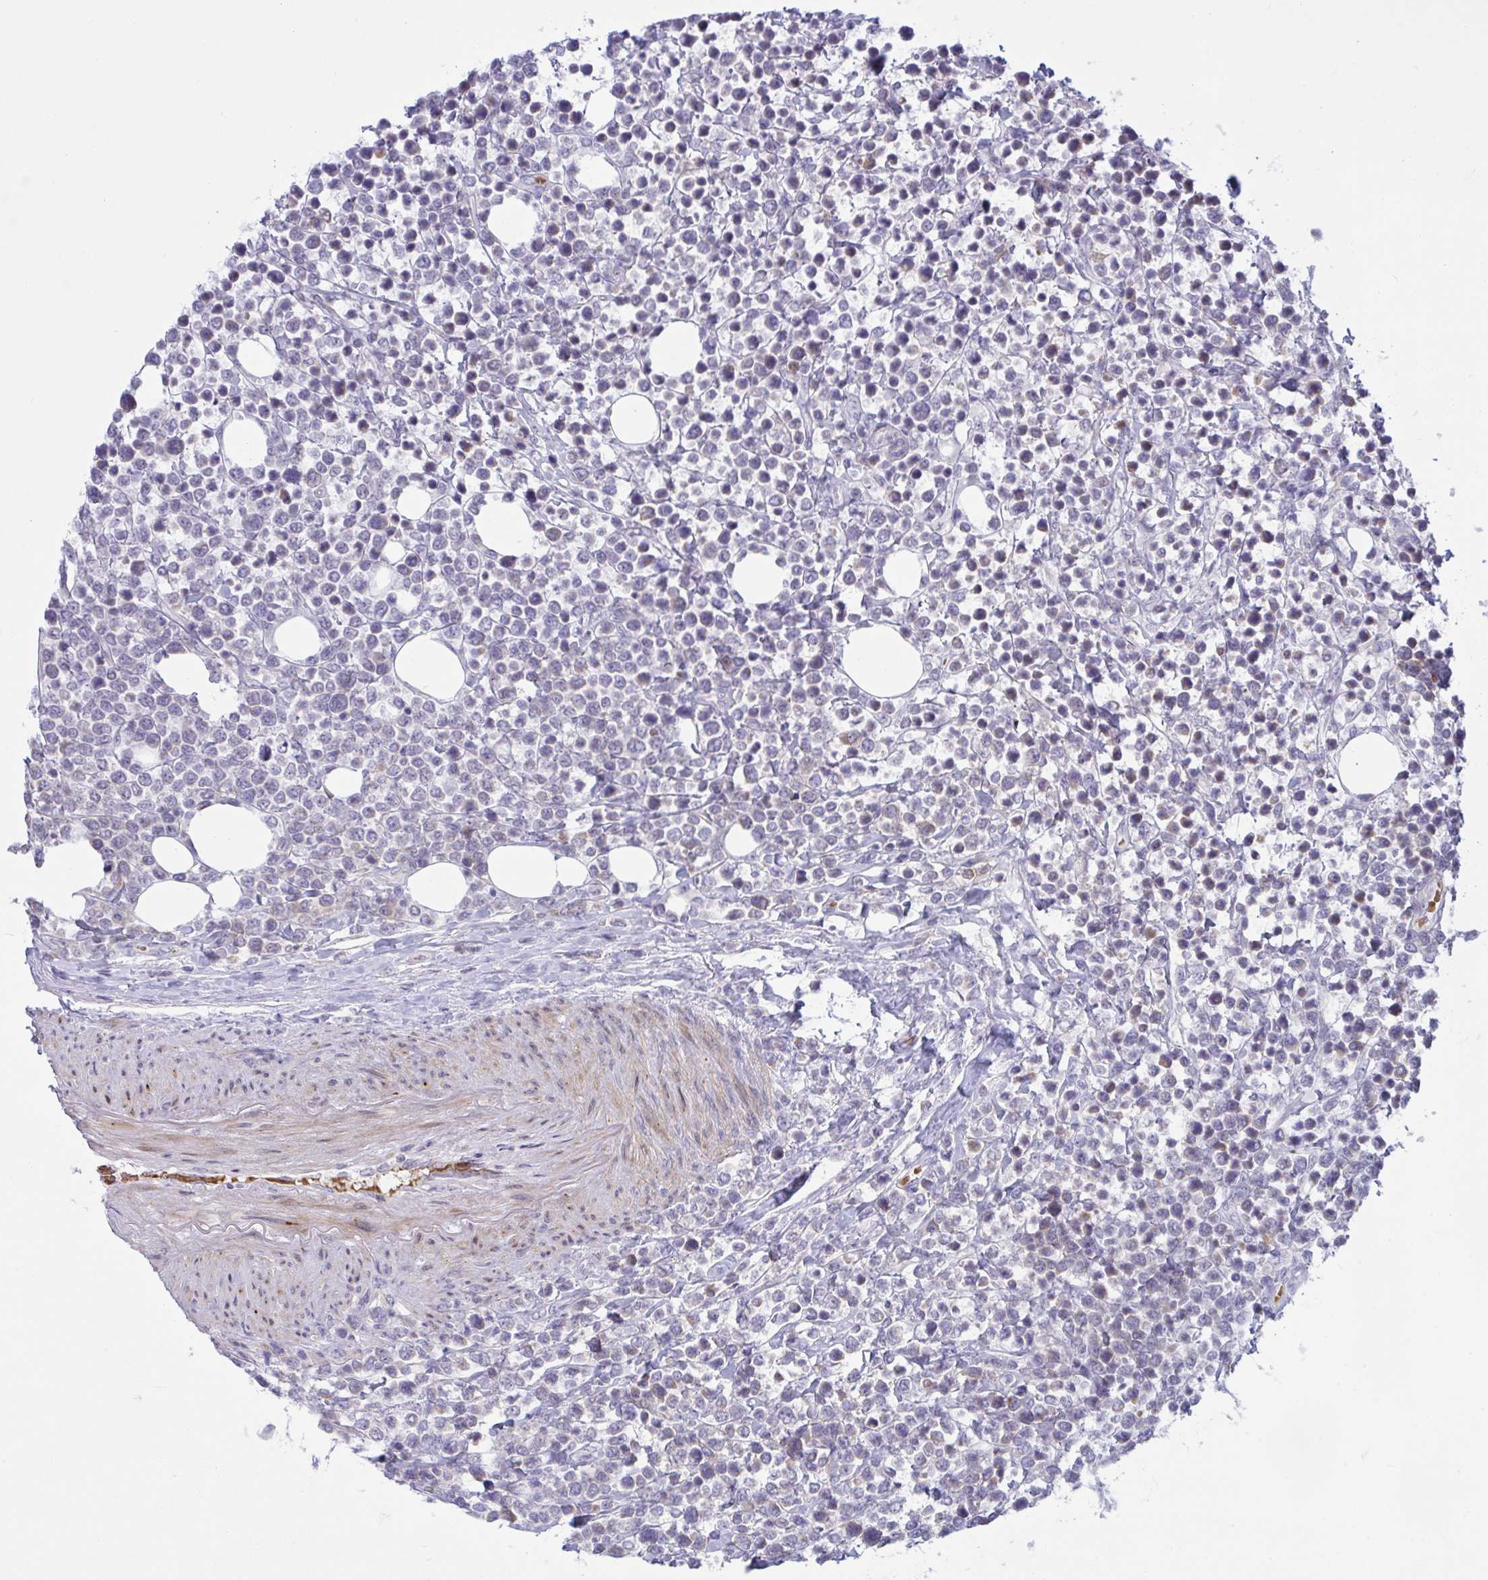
{"staining": {"intensity": "negative", "quantity": "none", "location": "none"}, "tissue": "lymphoma", "cell_type": "Tumor cells", "image_type": "cancer", "snomed": [{"axis": "morphology", "description": "Malignant lymphoma, non-Hodgkin's type, Low grade"}, {"axis": "topography", "description": "Lymph node"}], "caption": "There is no significant expression in tumor cells of low-grade malignant lymphoma, non-Hodgkin's type.", "gene": "VWC2", "patient": {"sex": "male", "age": 60}}